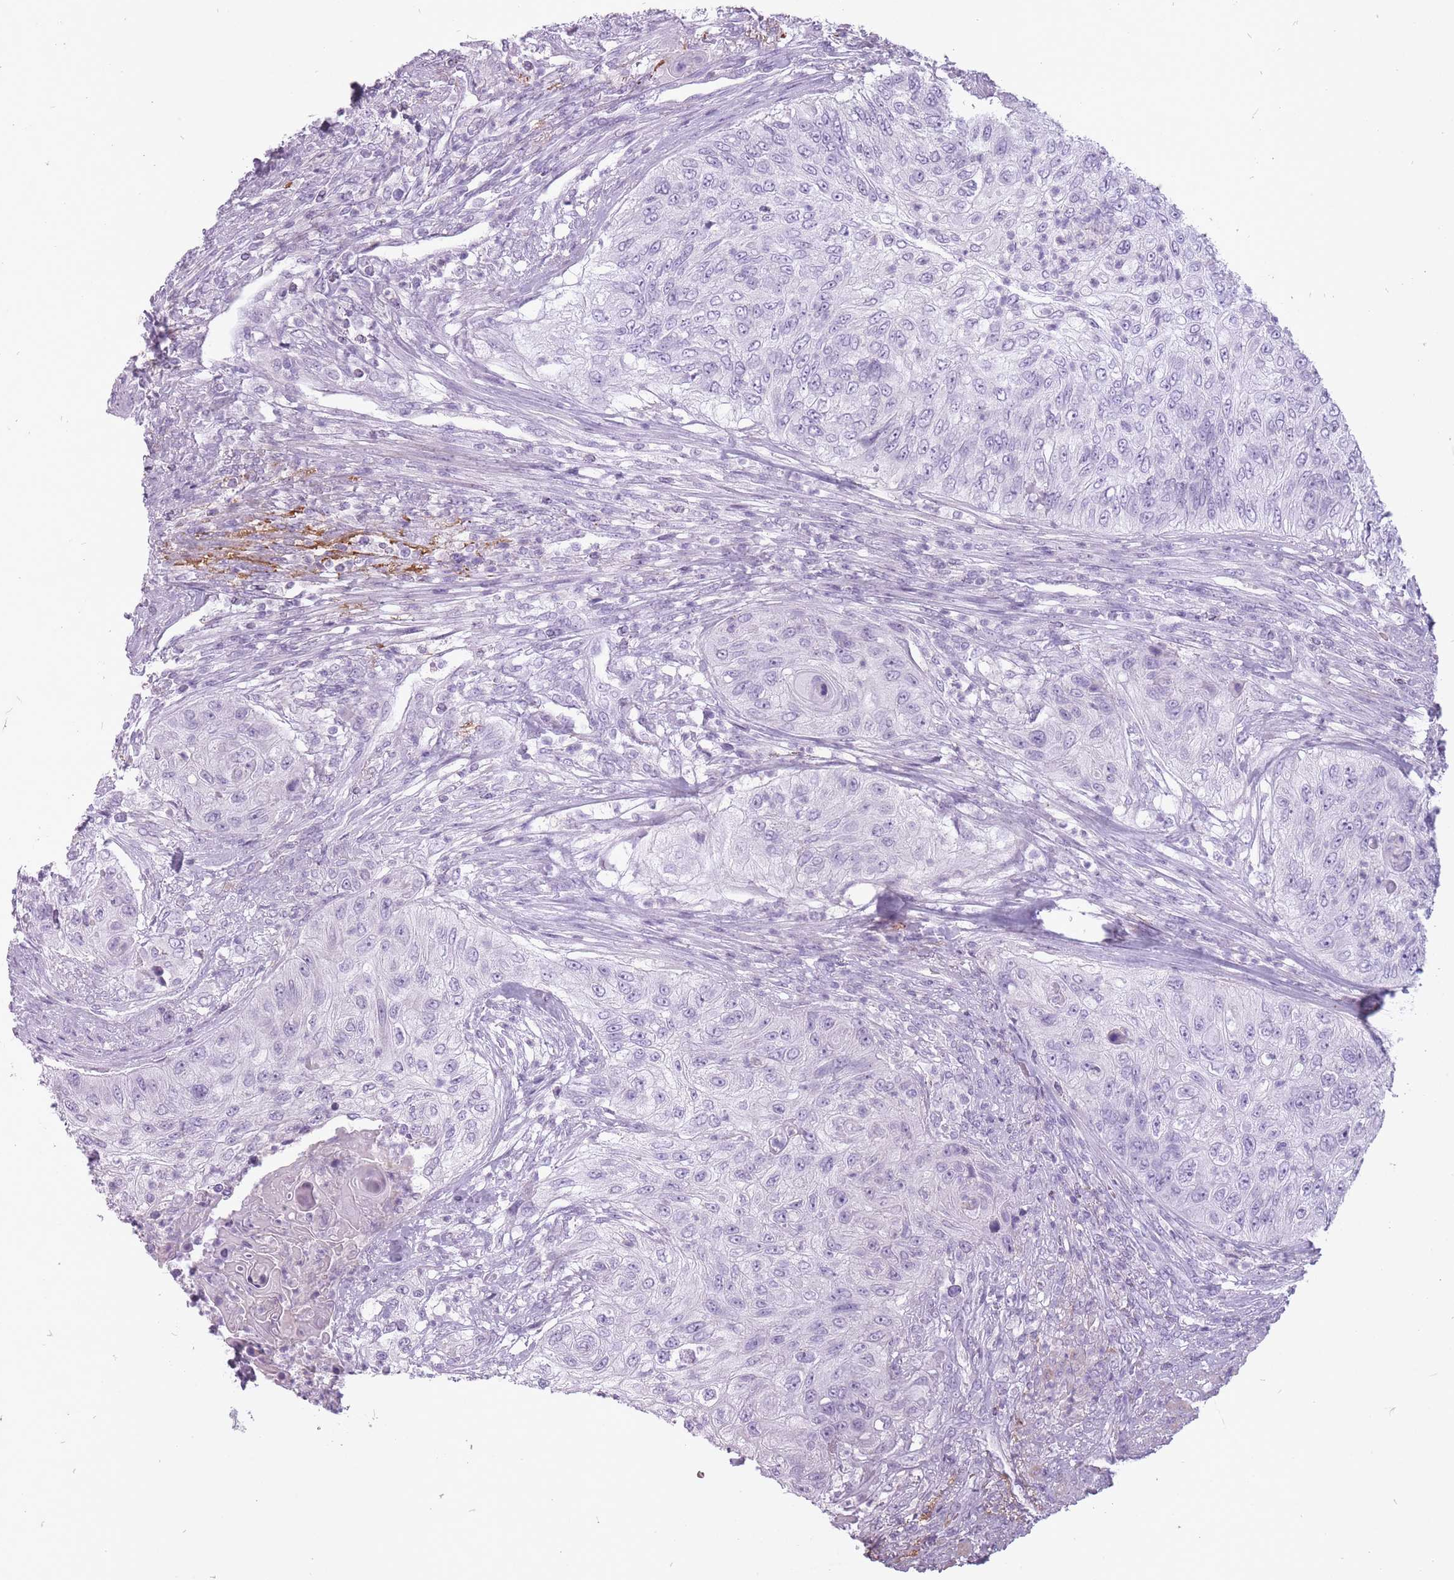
{"staining": {"intensity": "negative", "quantity": "none", "location": "none"}, "tissue": "urothelial cancer", "cell_type": "Tumor cells", "image_type": "cancer", "snomed": [{"axis": "morphology", "description": "Urothelial carcinoma, High grade"}, {"axis": "topography", "description": "Urinary bladder"}], "caption": "A histopathology image of human urothelial cancer is negative for staining in tumor cells. (DAB IHC visualized using brightfield microscopy, high magnification).", "gene": "RFX4", "patient": {"sex": "female", "age": 60}}